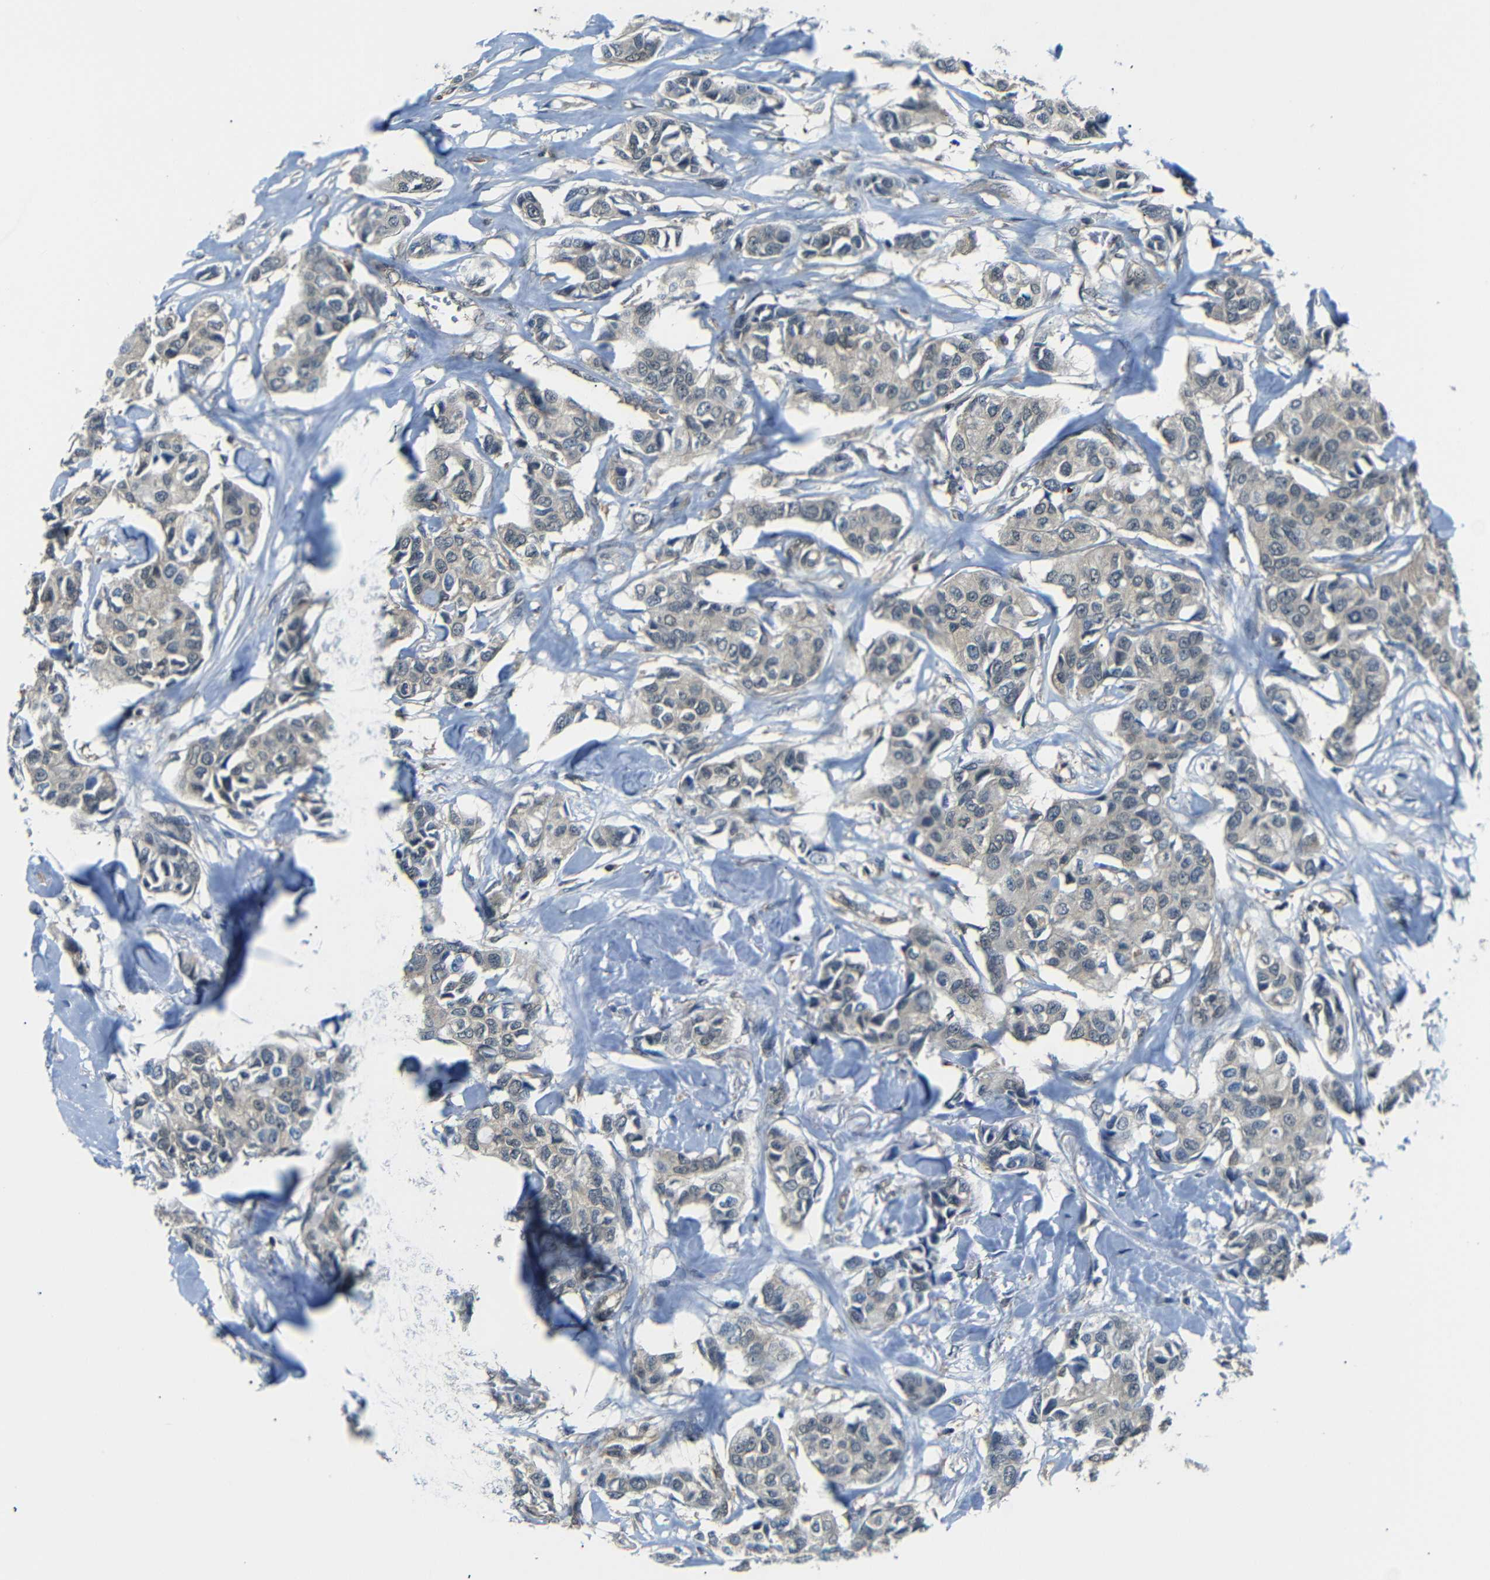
{"staining": {"intensity": "weak", "quantity": "25%-75%", "location": "cytoplasmic/membranous"}, "tissue": "breast cancer", "cell_type": "Tumor cells", "image_type": "cancer", "snomed": [{"axis": "morphology", "description": "Duct carcinoma"}, {"axis": "topography", "description": "Breast"}], "caption": "Immunohistochemical staining of breast cancer (invasive ductal carcinoma) displays weak cytoplasmic/membranous protein expression in about 25%-75% of tumor cells.", "gene": "UBXN1", "patient": {"sex": "female", "age": 80}}